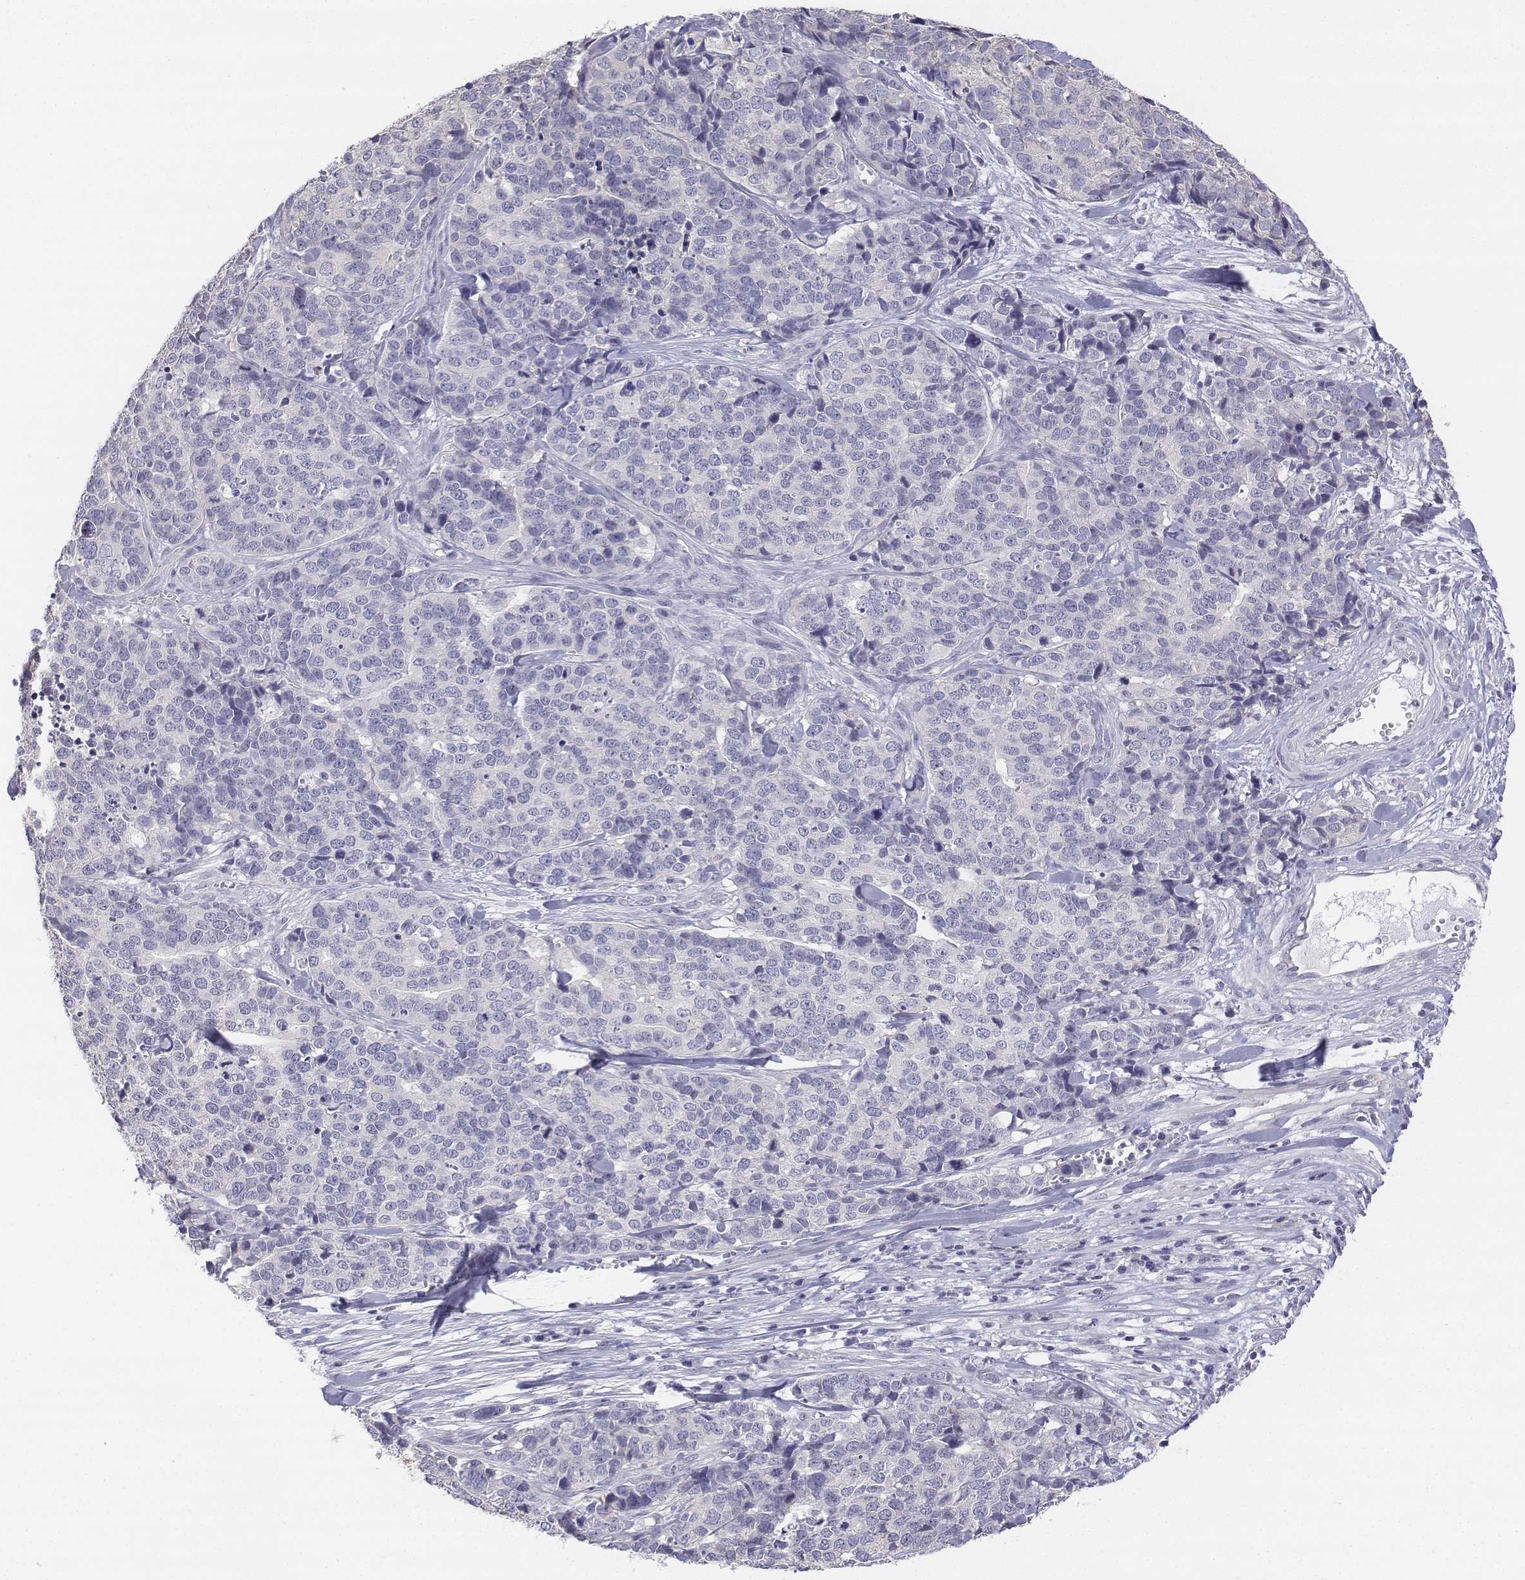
{"staining": {"intensity": "negative", "quantity": "none", "location": "none"}, "tissue": "ovarian cancer", "cell_type": "Tumor cells", "image_type": "cancer", "snomed": [{"axis": "morphology", "description": "Carcinoma, endometroid"}, {"axis": "topography", "description": "Ovary"}], "caption": "Immunohistochemistry of ovarian cancer (endometroid carcinoma) reveals no positivity in tumor cells. The staining is performed using DAB (3,3'-diaminobenzidine) brown chromogen with nuclei counter-stained in using hematoxylin.", "gene": "LGSN", "patient": {"sex": "female", "age": 65}}